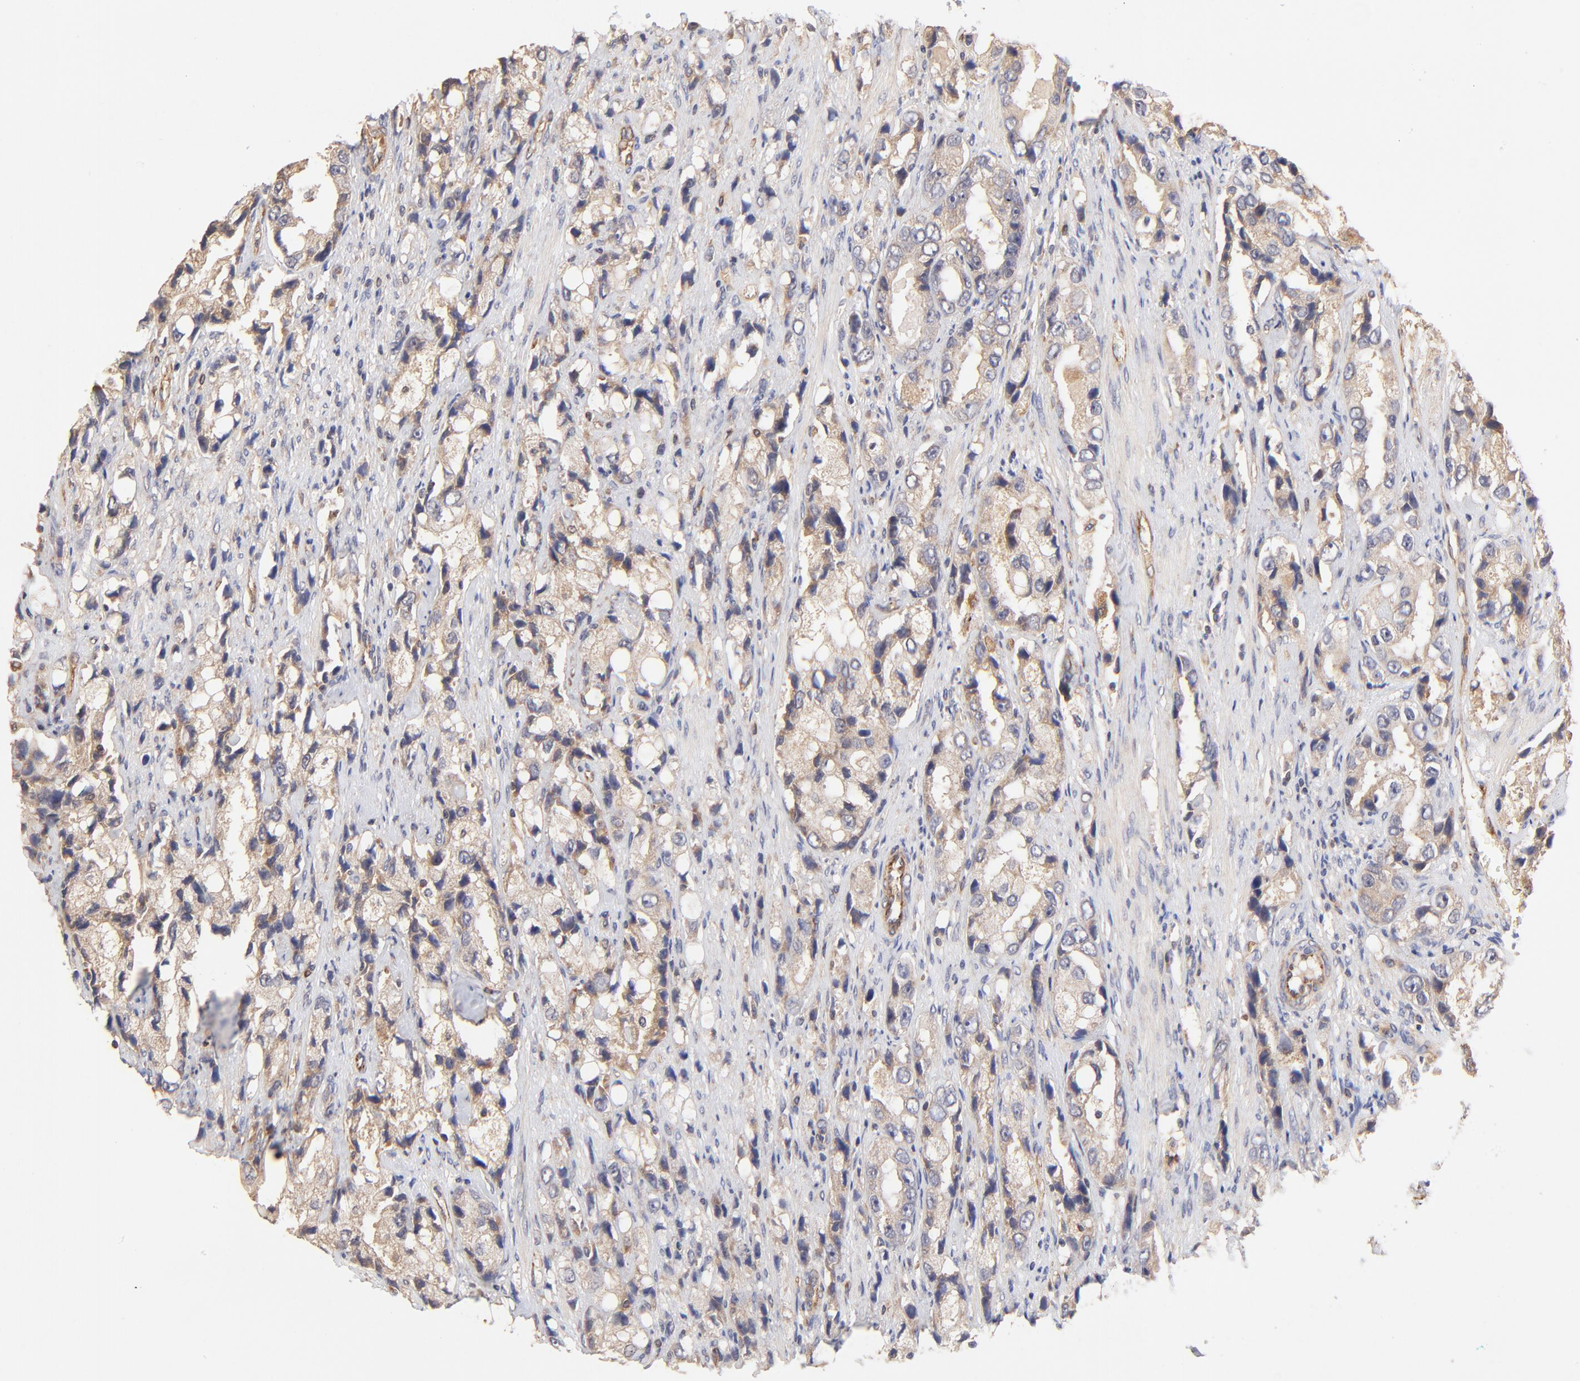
{"staining": {"intensity": "weak", "quantity": ">75%", "location": "cytoplasmic/membranous"}, "tissue": "prostate cancer", "cell_type": "Tumor cells", "image_type": "cancer", "snomed": [{"axis": "morphology", "description": "Adenocarcinoma, High grade"}, {"axis": "topography", "description": "Prostate"}], "caption": "Immunohistochemistry of human prostate cancer (adenocarcinoma (high-grade)) reveals low levels of weak cytoplasmic/membranous expression in about >75% of tumor cells.", "gene": "TNFAIP3", "patient": {"sex": "male", "age": 63}}